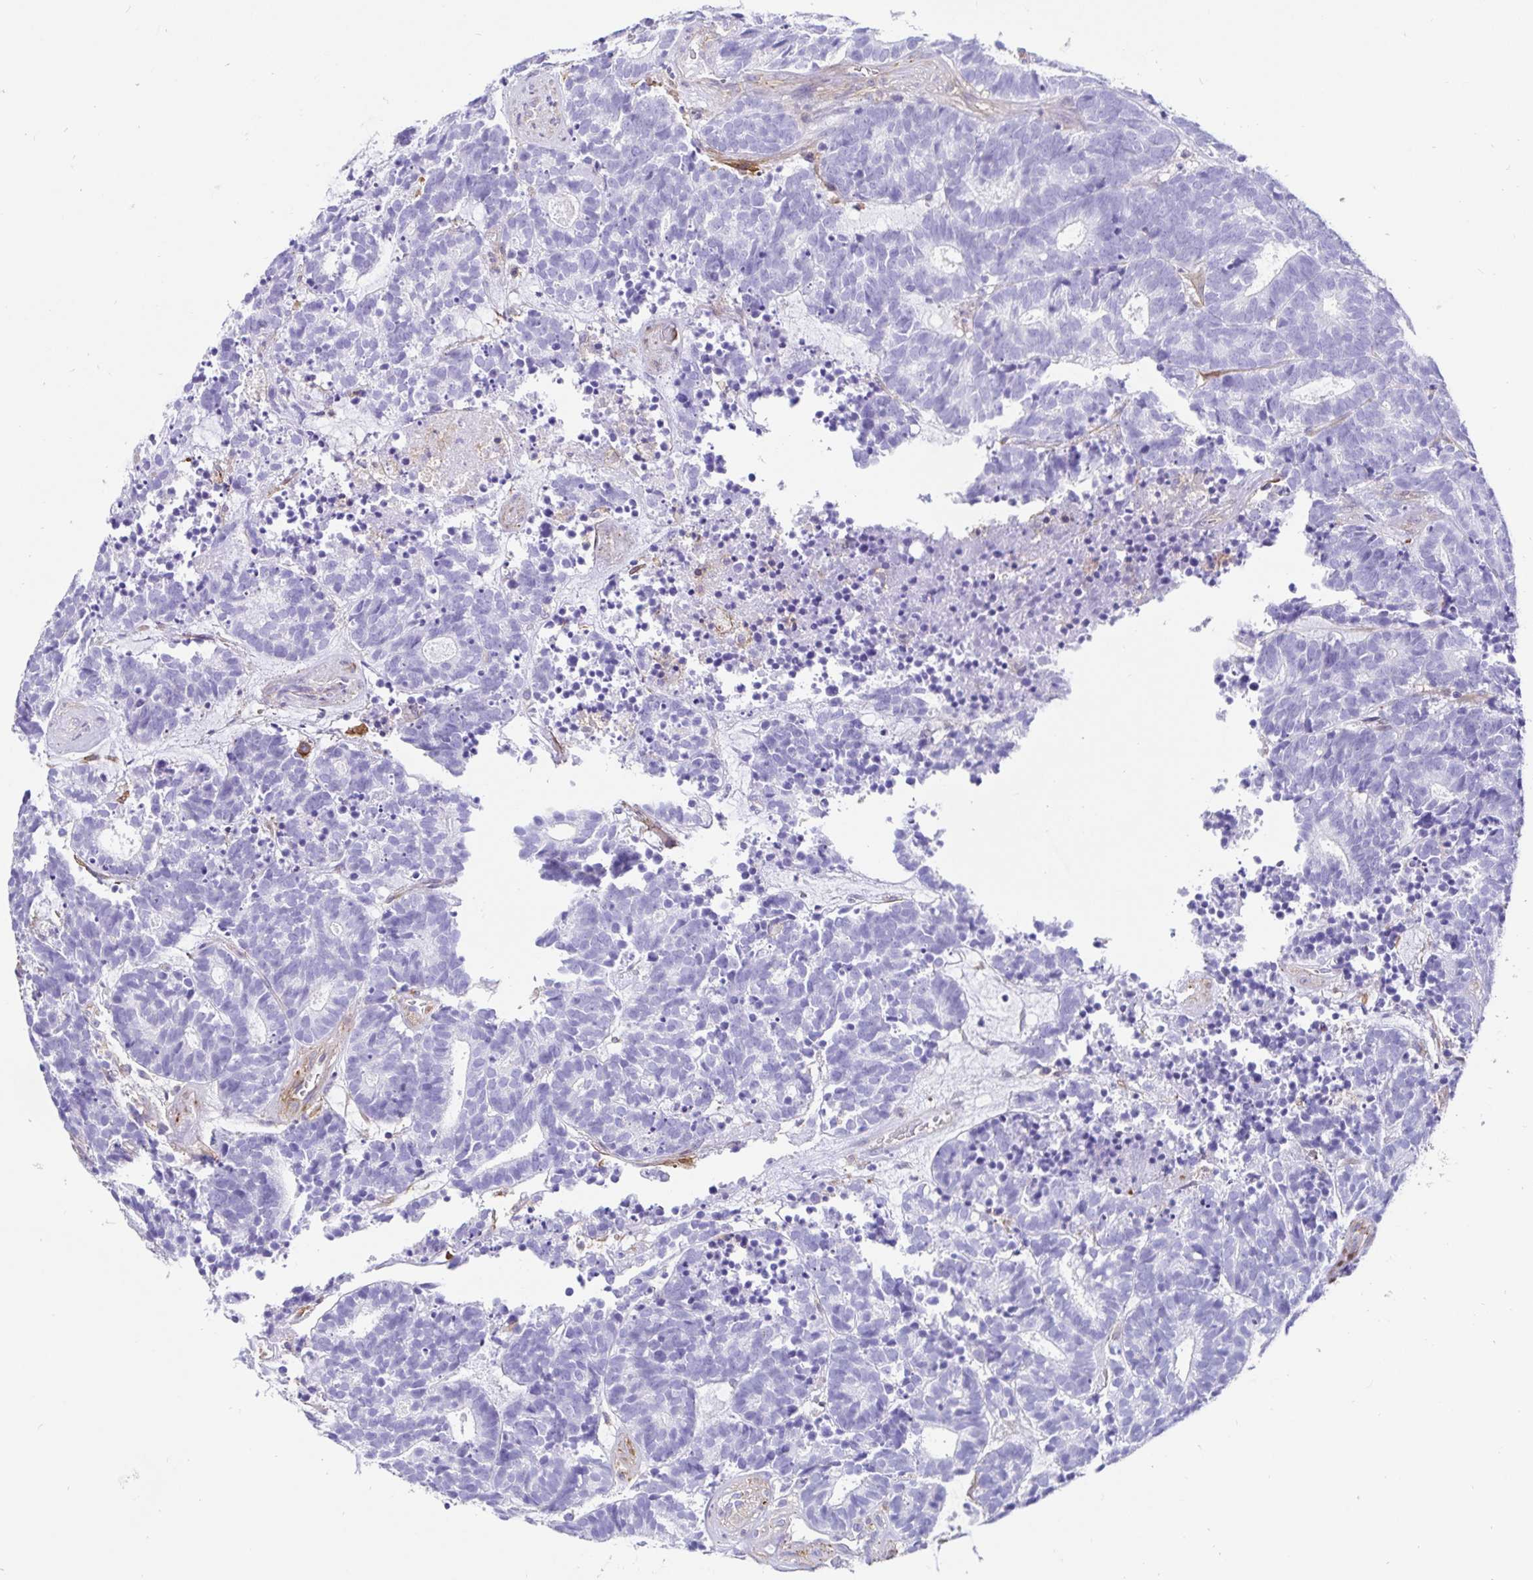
{"staining": {"intensity": "negative", "quantity": "none", "location": "none"}, "tissue": "head and neck cancer", "cell_type": "Tumor cells", "image_type": "cancer", "snomed": [{"axis": "morphology", "description": "Adenocarcinoma, NOS"}, {"axis": "topography", "description": "Head-Neck"}], "caption": "This is an IHC image of head and neck cancer. There is no positivity in tumor cells.", "gene": "ANXA2", "patient": {"sex": "female", "age": 81}}